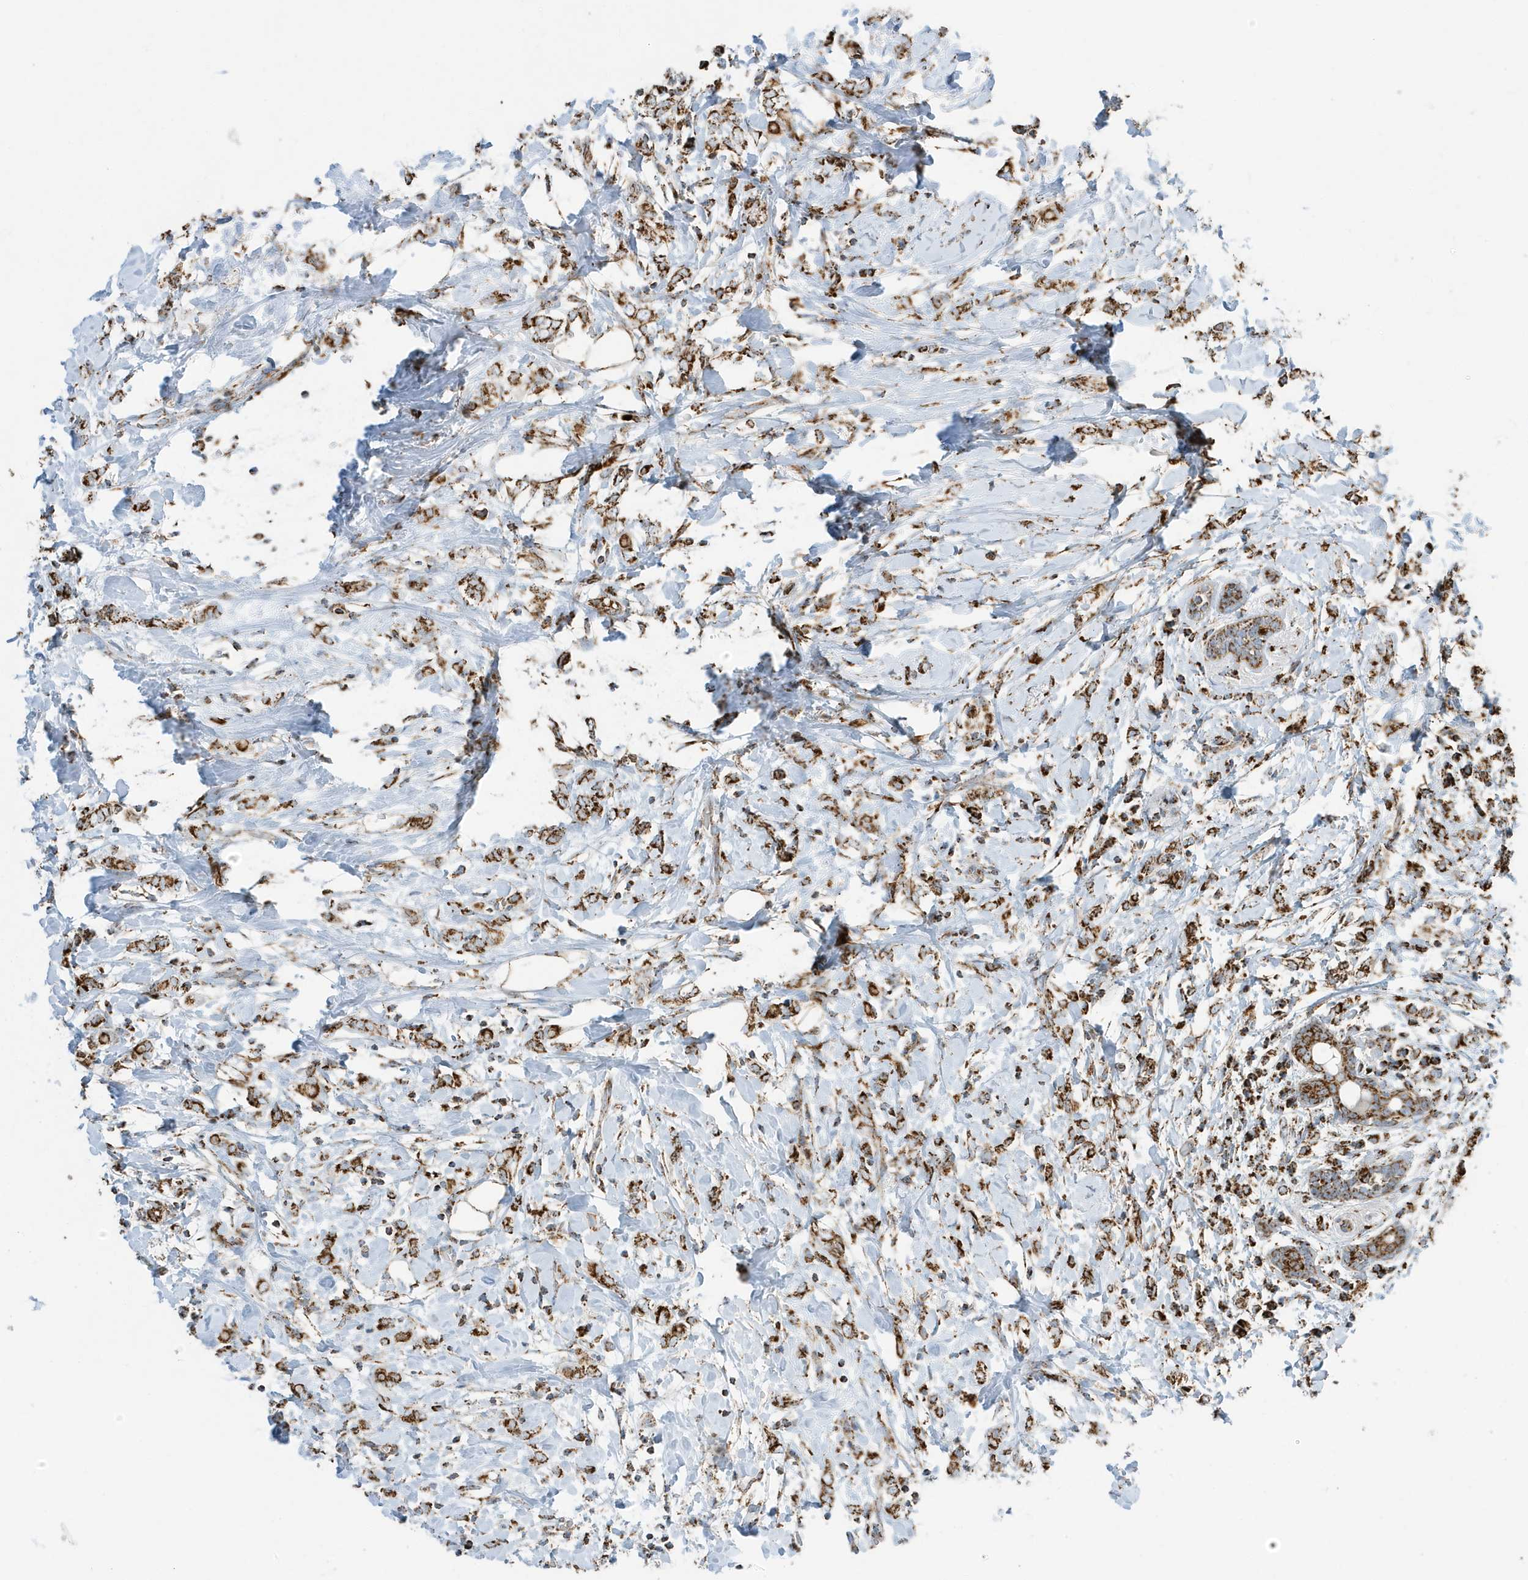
{"staining": {"intensity": "strong", "quantity": ">75%", "location": "cytoplasmic/membranous"}, "tissue": "breast cancer", "cell_type": "Tumor cells", "image_type": "cancer", "snomed": [{"axis": "morphology", "description": "Normal tissue, NOS"}, {"axis": "morphology", "description": "Lobular carcinoma"}, {"axis": "topography", "description": "Breast"}], "caption": "Human breast lobular carcinoma stained for a protein (brown) exhibits strong cytoplasmic/membranous positive expression in approximately >75% of tumor cells.", "gene": "ATP5ME", "patient": {"sex": "female", "age": 47}}